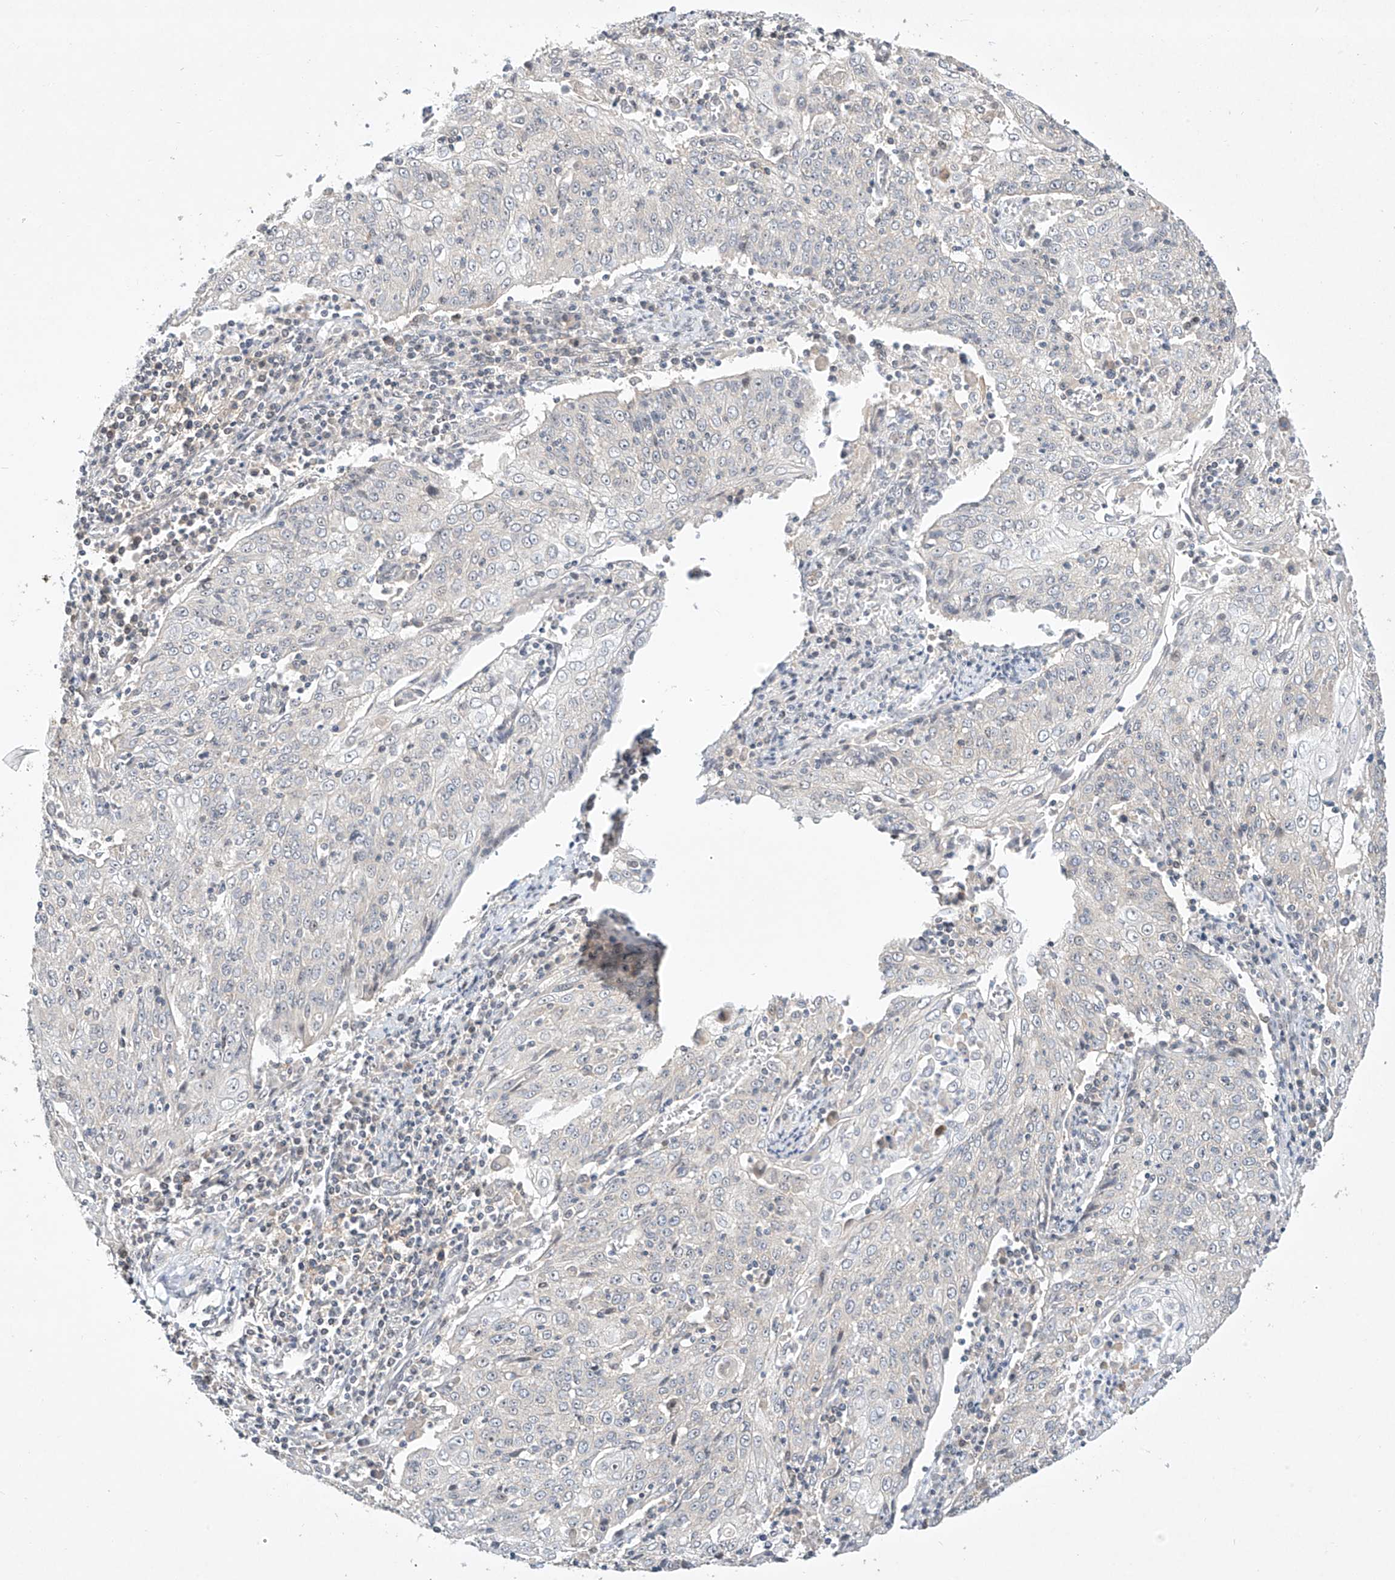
{"staining": {"intensity": "negative", "quantity": "none", "location": "none"}, "tissue": "cervical cancer", "cell_type": "Tumor cells", "image_type": "cancer", "snomed": [{"axis": "morphology", "description": "Squamous cell carcinoma, NOS"}, {"axis": "topography", "description": "Cervix"}], "caption": "Tumor cells are negative for brown protein staining in cervical cancer. The staining was performed using DAB (3,3'-diaminobenzidine) to visualize the protein expression in brown, while the nuclei were stained in blue with hematoxylin (Magnification: 20x).", "gene": "TASP1", "patient": {"sex": "female", "age": 48}}